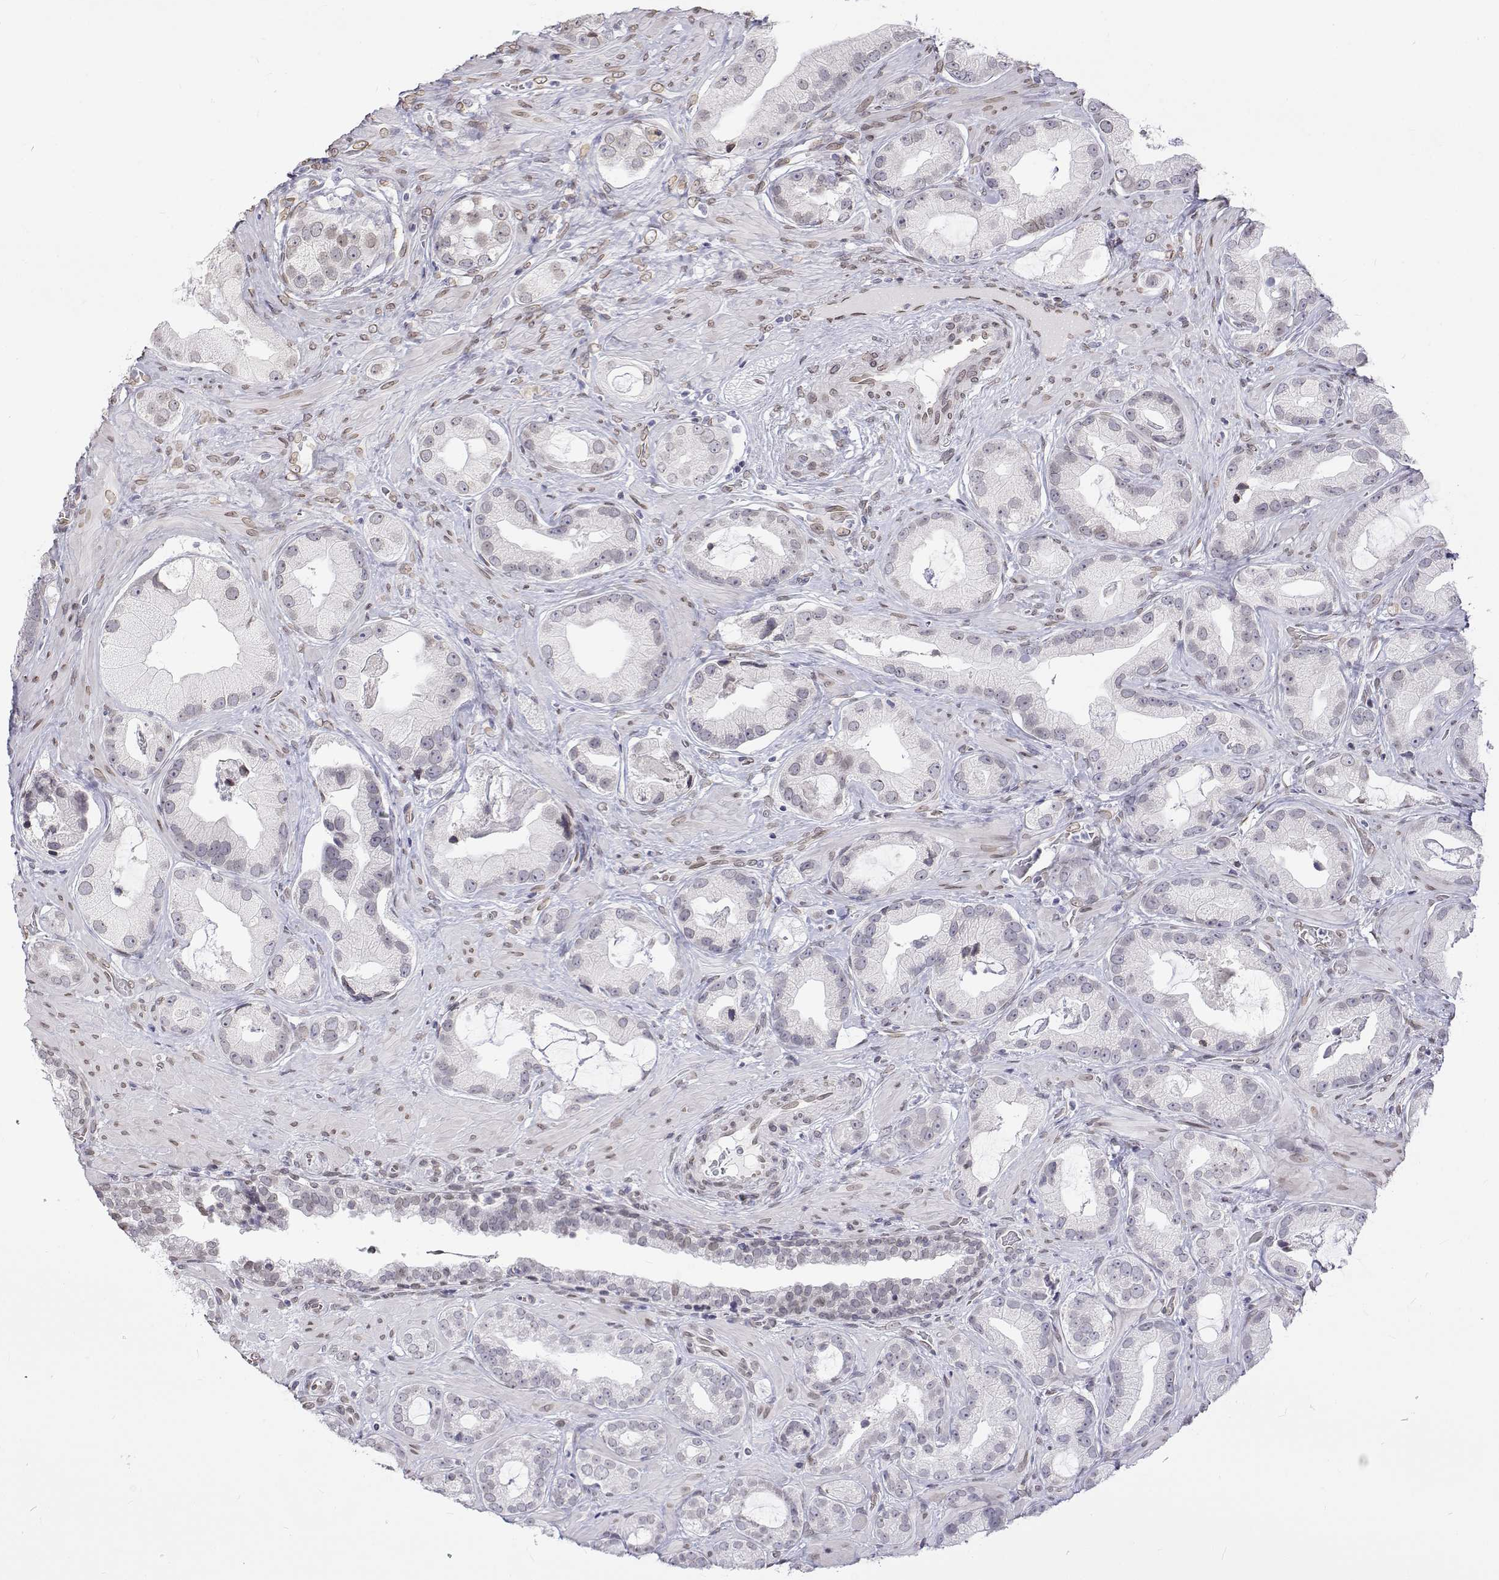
{"staining": {"intensity": "negative", "quantity": "none", "location": "none"}, "tissue": "prostate cancer", "cell_type": "Tumor cells", "image_type": "cancer", "snomed": [{"axis": "morphology", "description": "Adenocarcinoma, Low grade"}, {"axis": "topography", "description": "Prostate"}], "caption": "Tumor cells are negative for brown protein staining in prostate adenocarcinoma (low-grade).", "gene": "ZNF532", "patient": {"sex": "male", "age": 62}}